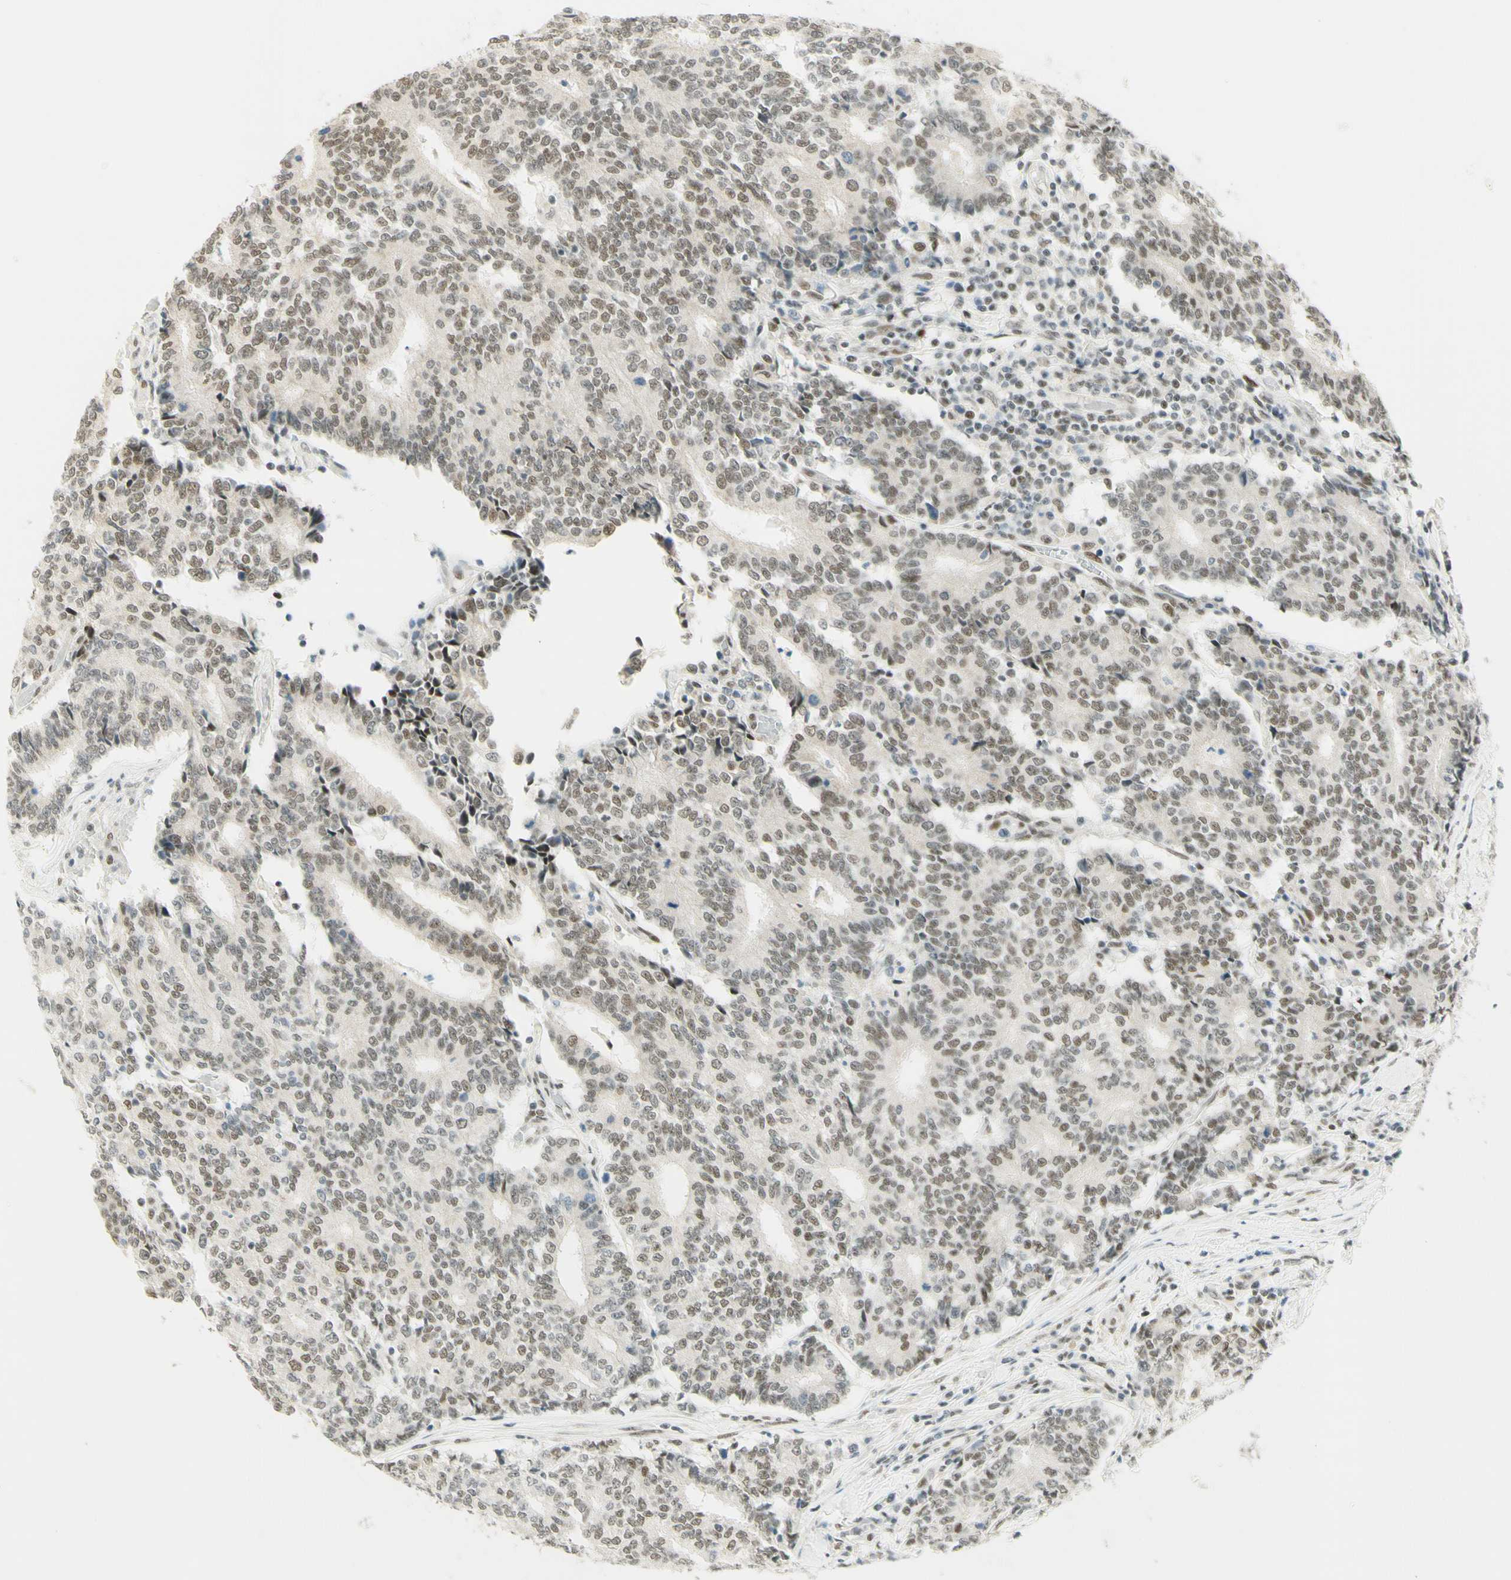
{"staining": {"intensity": "weak", "quantity": ">75%", "location": "nuclear"}, "tissue": "prostate cancer", "cell_type": "Tumor cells", "image_type": "cancer", "snomed": [{"axis": "morphology", "description": "Normal tissue, NOS"}, {"axis": "morphology", "description": "Adenocarcinoma, High grade"}, {"axis": "topography", "description": "Prostate"}, {"axis": "topography", "description": "Seminal veicle"}], "caption": "Immunohistochemistry (IHC) photomicrograph of neoplastic tissue: human prostate adenocarcinoma (high-grade) stained using immunohistochemistry exhibits low levels of weak protein expression localized specifically in the nuclear of tumor cells, appearing as a nuclear brown color.", "gene": "PMS2", "patient": {"sex": "male", "age": 55}}